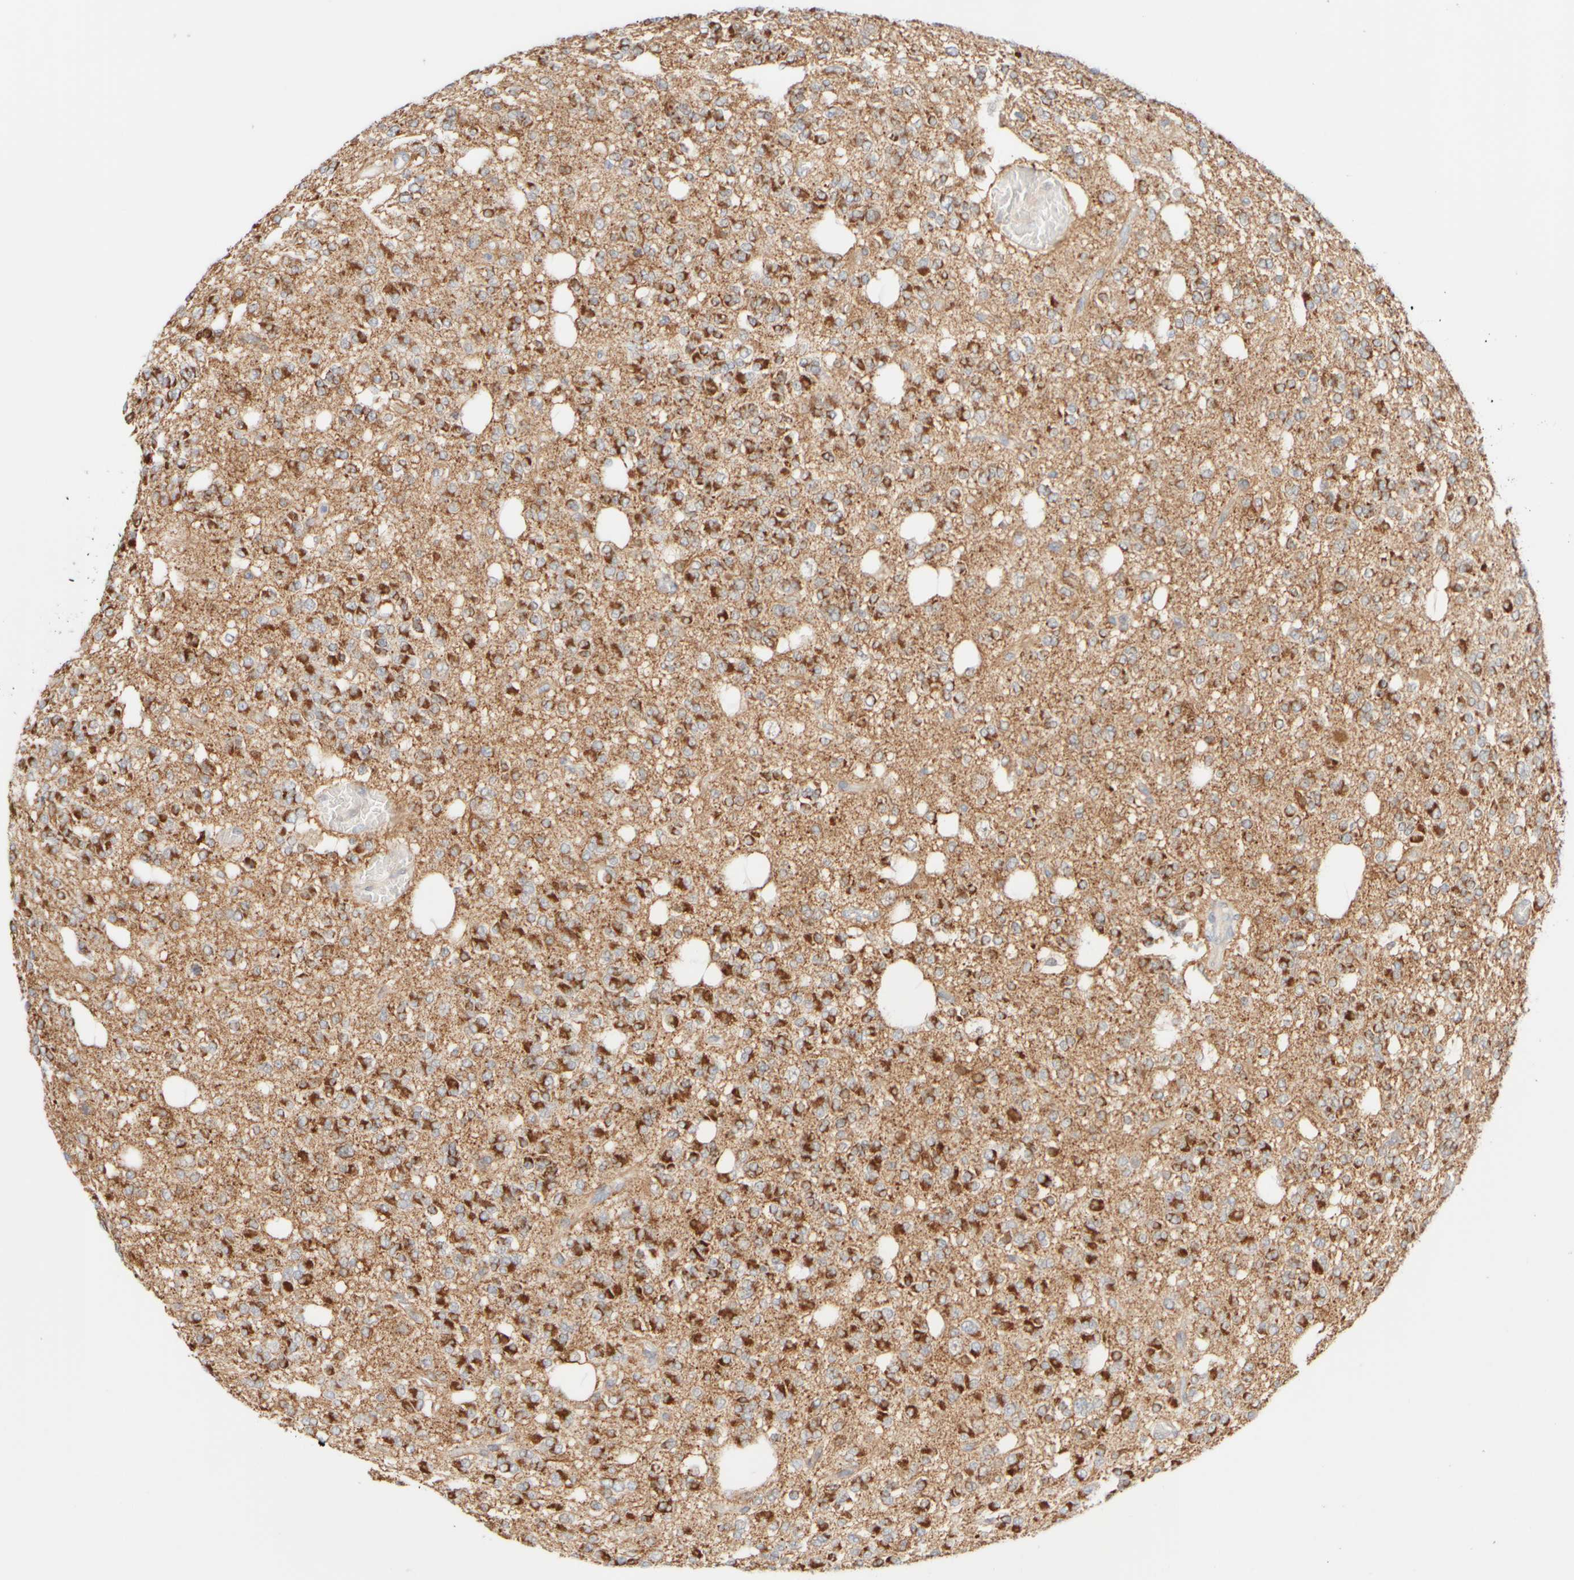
{"staining": {"intensity": "moderate", "quantity": ">75%", "location": "cytoplasmic/membranous"}, "tissue": "glioma", "cell_type": "Tumor cells", "image_type": "cancer", "snomed": [{"axis": "morphology", "description": "Glioma, malignant, Low grade"}, {"axis": "topography", "description": "Brain"}], "caption": "A brown stain labels moderate cytoplasmic/membranous staining of a protein in human low-grade glioma (malignant) tumor cells. The protein of interest is stained brown, and the nuclei are stained in blue (DAB (3,3'-diaminobenzidine) IHC with brightfield microscopy, high magnification).", "gene": "PPM1K", "patient": {"sex": "male", "age": 38}}